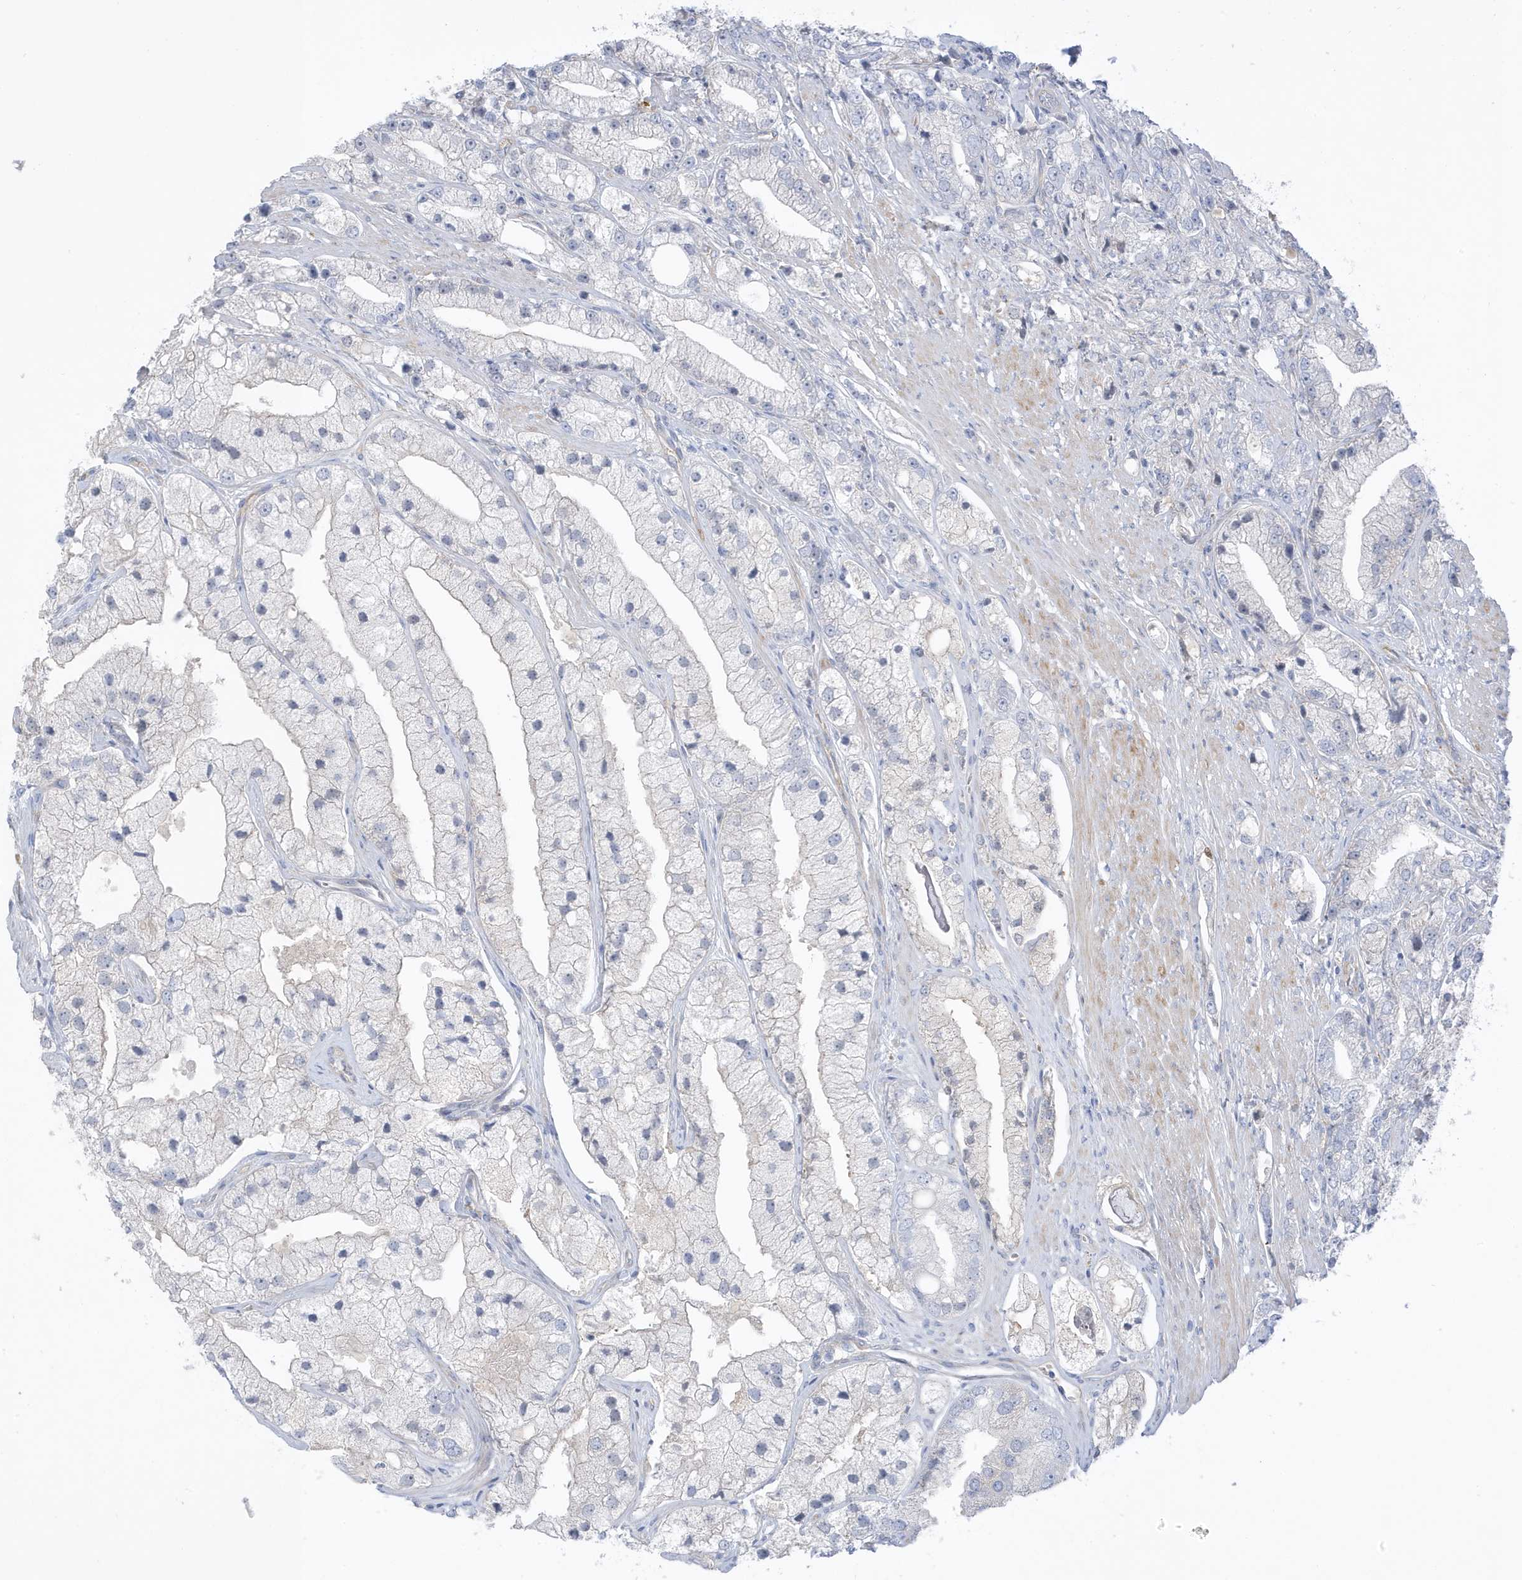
{"staining": {"intensity": "negative", "quantity": "none", "location": "none"}, "tissue": "prostate cancer", "cell_type": "Tumor cells", "image_type": "cancer", "snomed": [{"axis": "morphology", "description": "Adenocarcinoma, High grade"}, {"axis": "topography", "description": "Prostate"}], "caption": "A micrograph of prostate cancer (high-grade adenocarcinoma) stained for a protein displays no brown staining in tumor cells. The staining is performed using DAB brown chromogen with nuclei counter-stained in using hematoxylin.", "gene": "ATP13A5", "patient": {"sex": "male", "age": 50}}